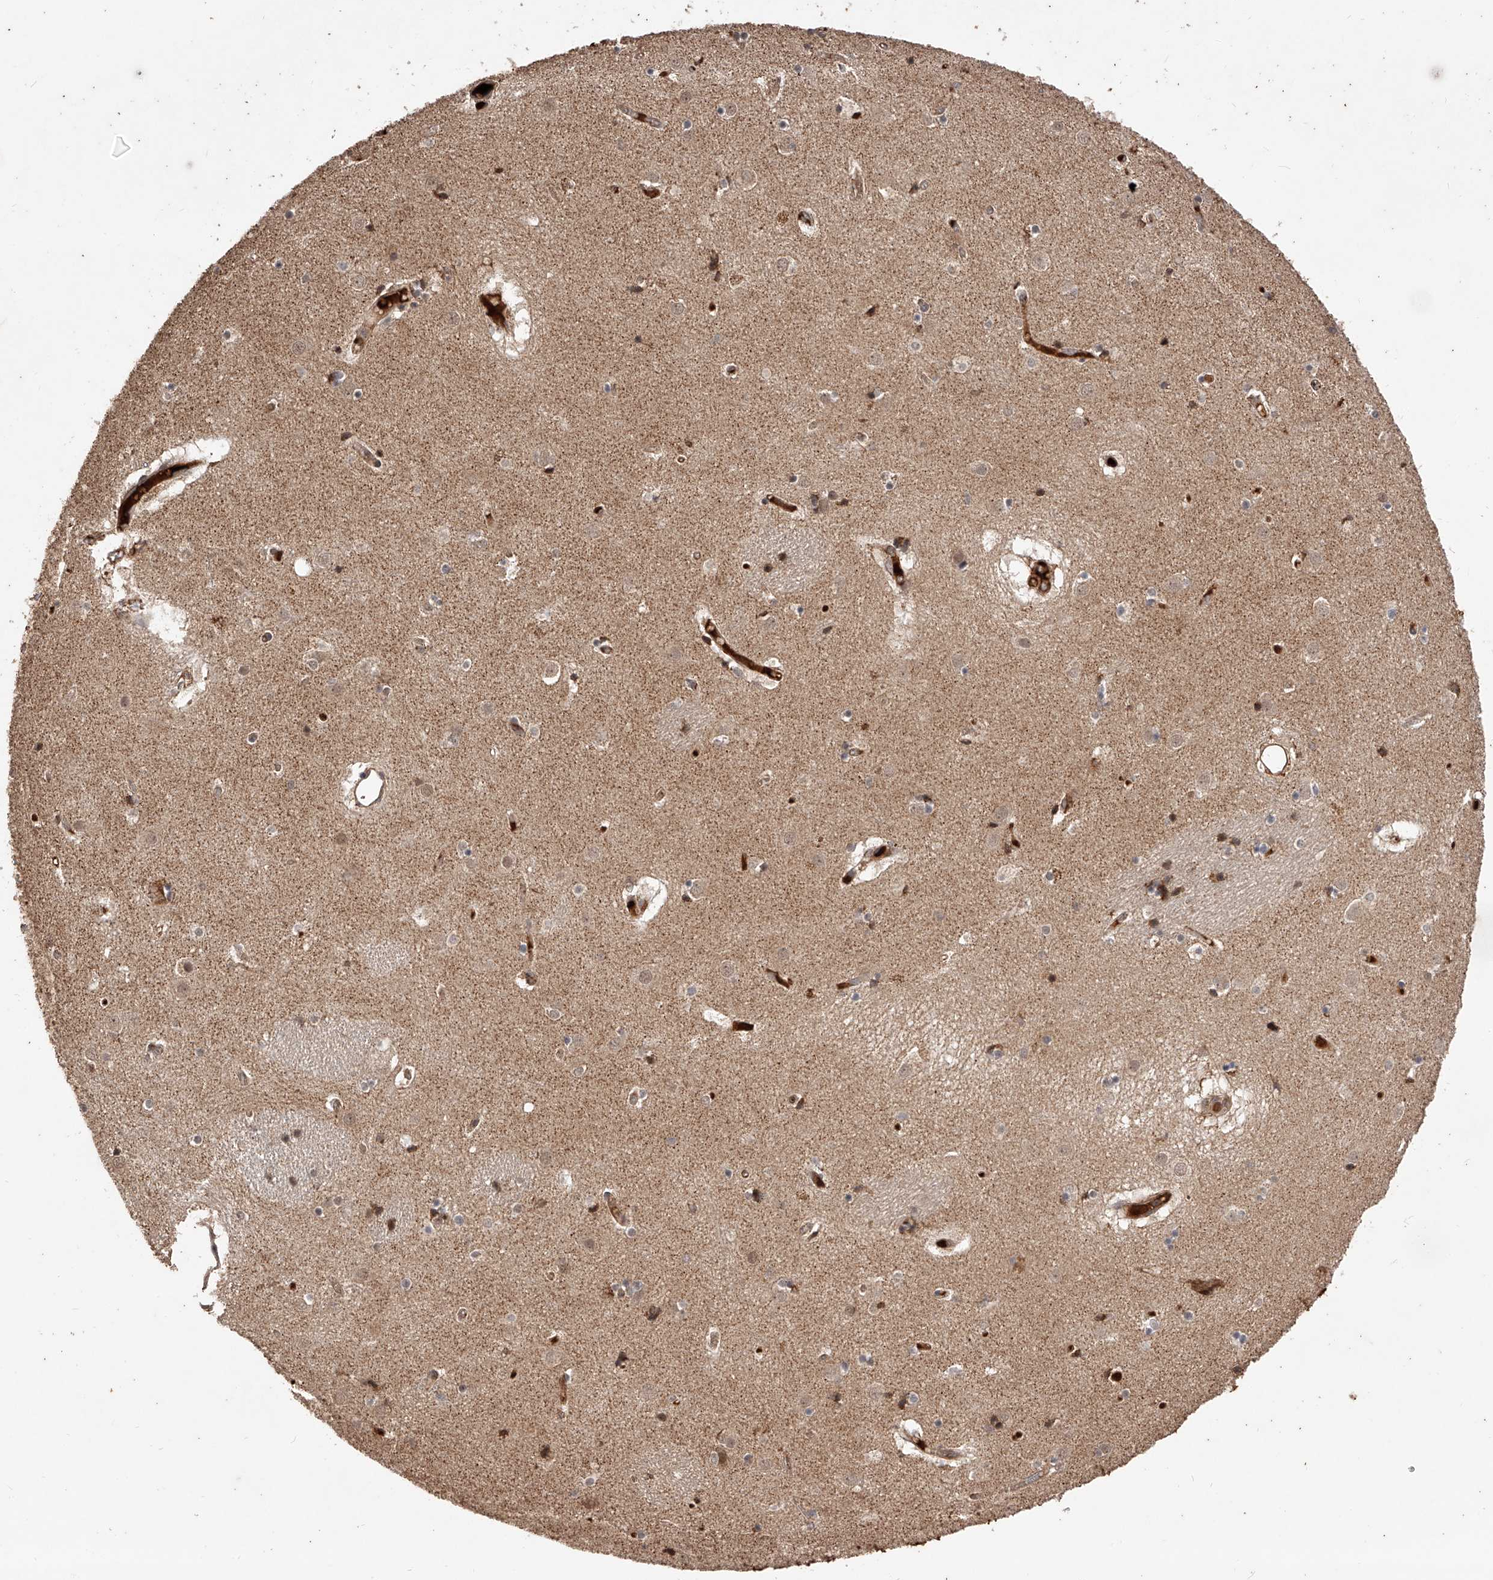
{"staining": {"intensity": "moderate", "quantity": "<25%", "location": "cytoplasmic/membranous,nuclear"}, "tissue": "caudate", "cell_type": "Glial cells", "image_type": "normal", "snomed": [{"axis": "morphology", "description": "Normal tissue, NOS"}, {"axis": "topography", "description": "Lateral ventricle wall"}], "caption": "DAB immunohistochemical staining of benign caudate shows moderate cytoplasmic/membranous,nuclear protein staining in approximately <25% of glial cells.", "gene": "CFAP410", "patient": {"sex": "male", "age": 70}}